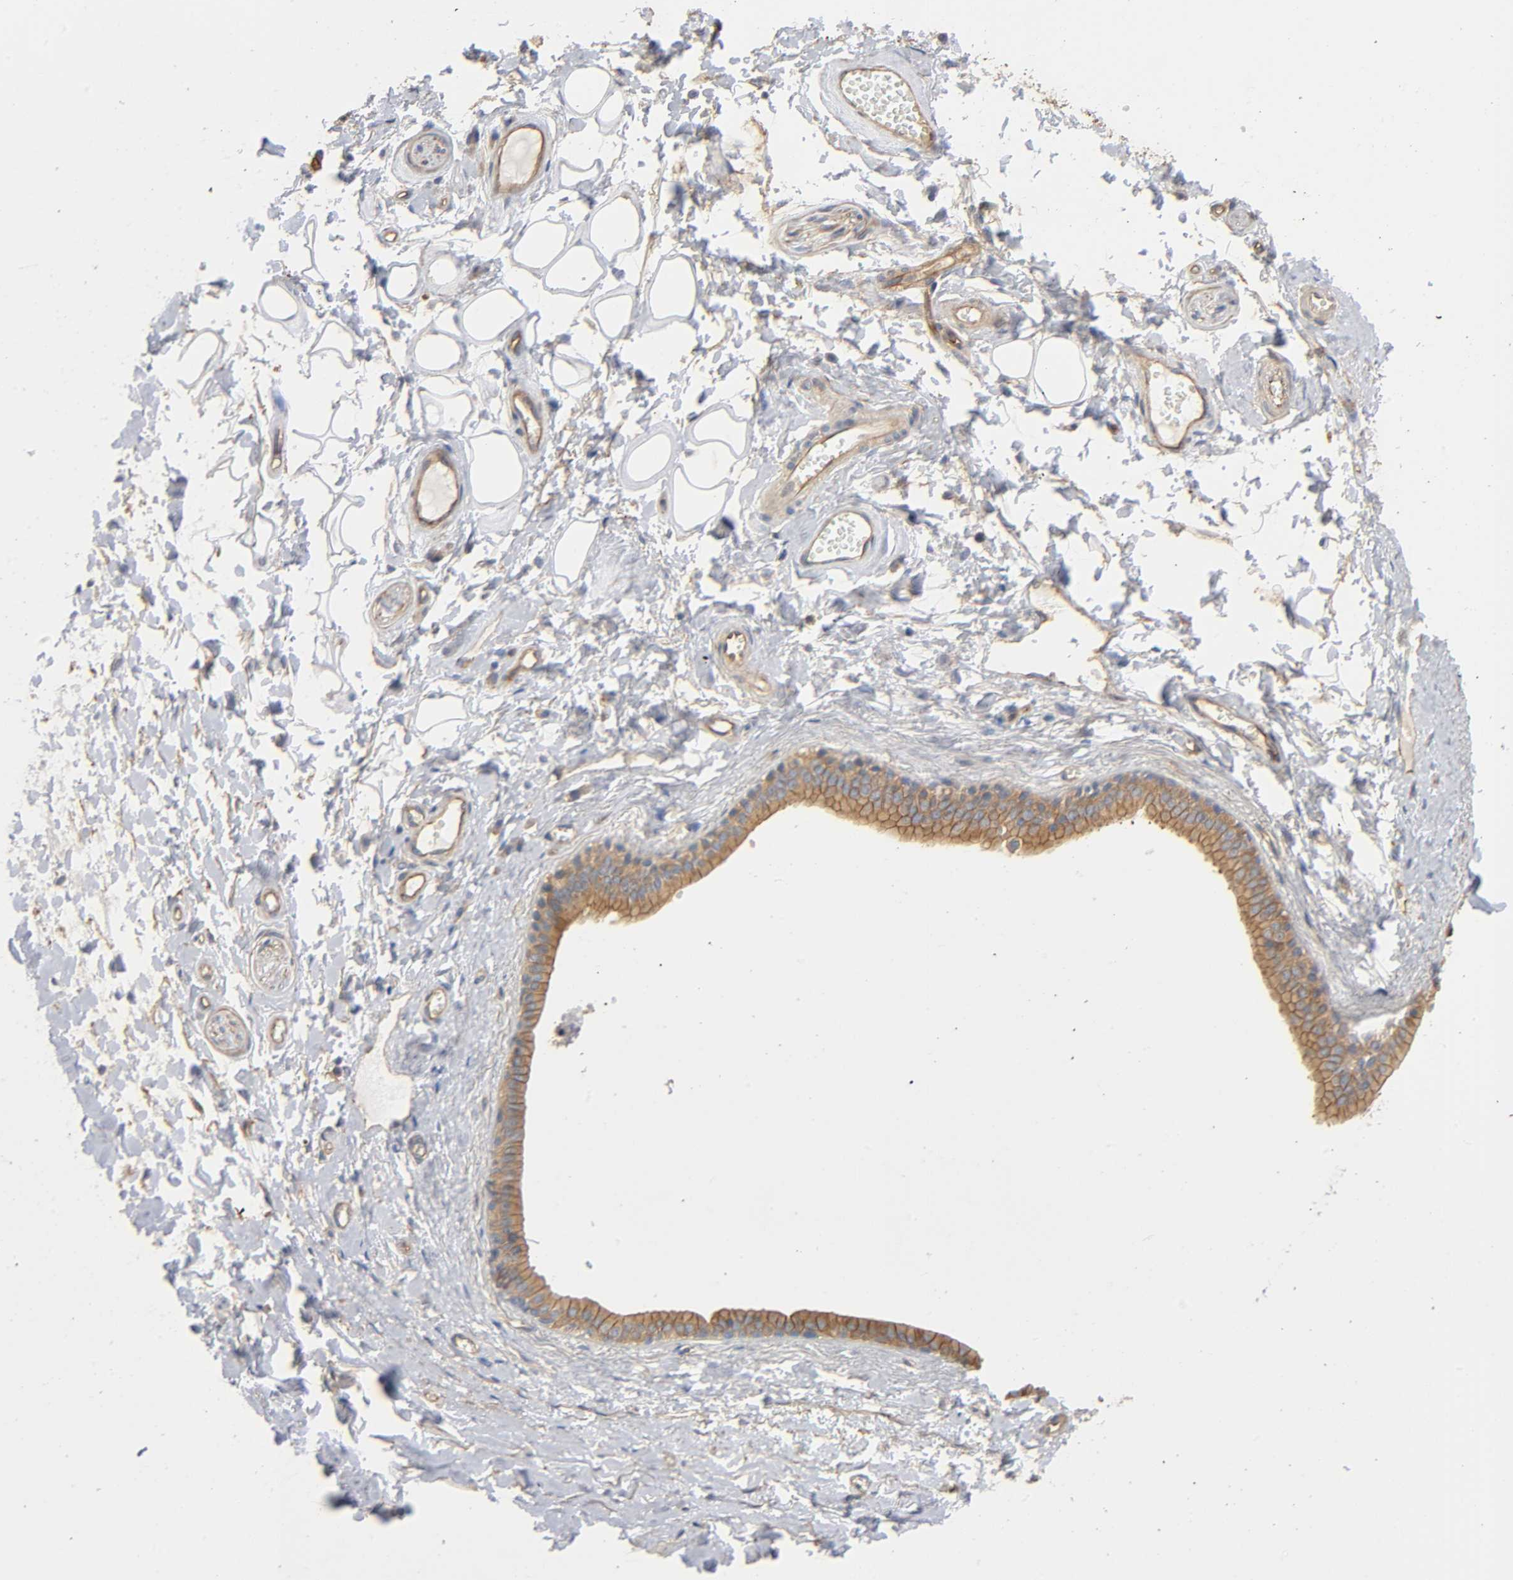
{"staining": {"intensity": "moderate", "quantity": "<25%", "location": "cytoplasmic/membranous"}, "tissue": "adipose tissue", "cell_type": "Adipocytes", "image_type": "normal", "snomed": [{"axis": "morphology", "description": "Normal tissue, NOS"}, {"axis": "morphology", "description": "Inflammation, NOS"}, {"axis": "topography", "description": "Salivary gland"}, {"axis": "topography", "description": "Peripheral nerve tissue"}], "caption": "Protein positivity by IHC reveals moderate cytoplasmic/membranous expression in about <25% of adipocytes in benign adipose tissue.", "gene": "MARS1", "patient": {"sex": "female", "age": 75}}